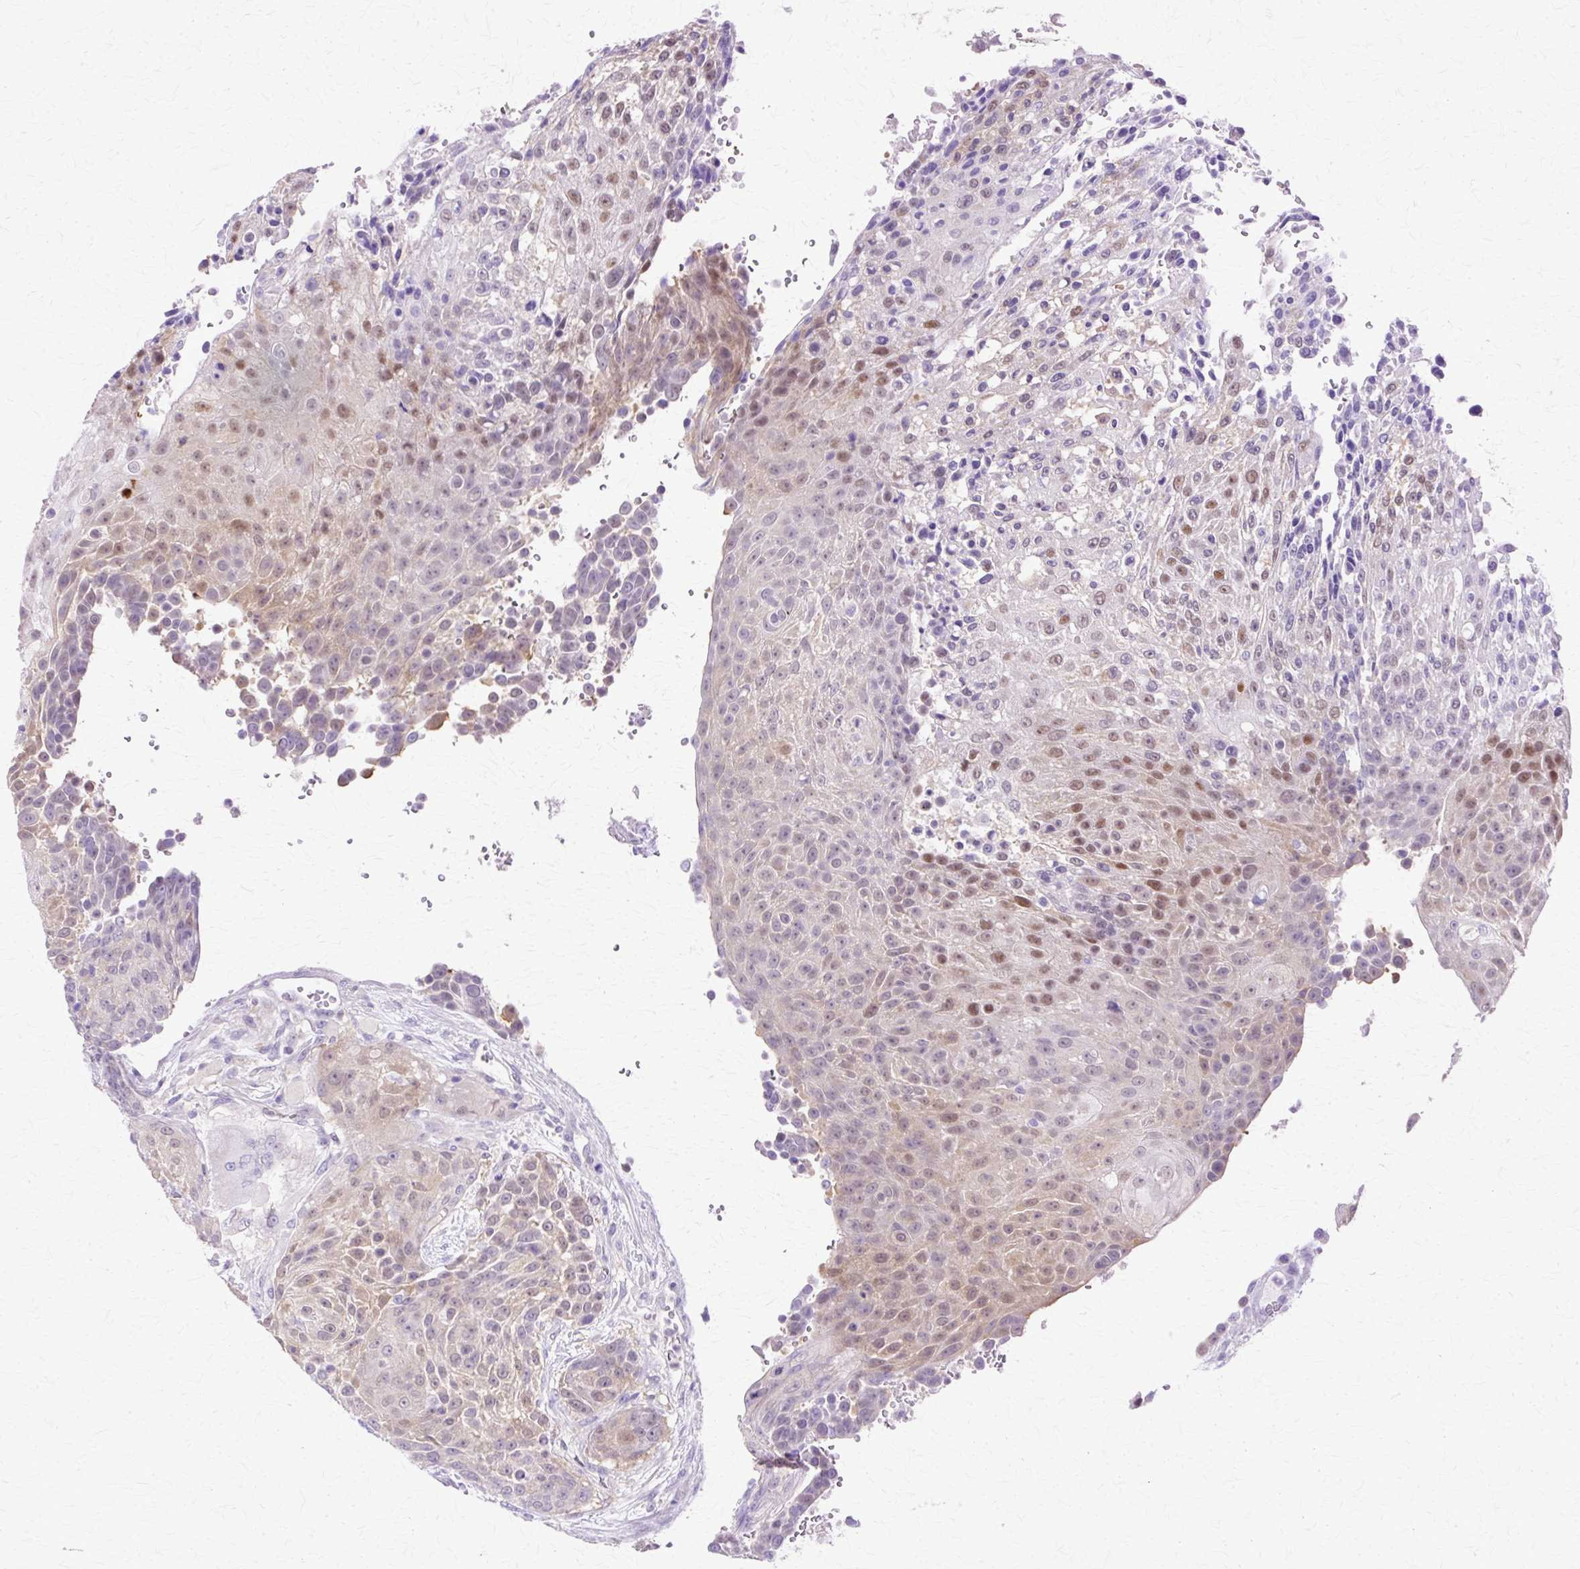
{"staining": {"intensity": "moderate", "quantity": "<25%", "location": "nuclear"}, "tissue": "urothelial cancer", "cell_type": "Tumor cells", "image_type": "cancer", "snomed": [{"axis": "morphology", "description": "Urothelial carcinoma, High grade"}, {"axis": "topography", "description": "Urinary bladder"}], "caption": "A brown stain labels moderate nuclear staining of a protein in human urothelial cancer tumor cells.", "gene": "HSPA8", "patient": {"sex": "female", "age": 63}}